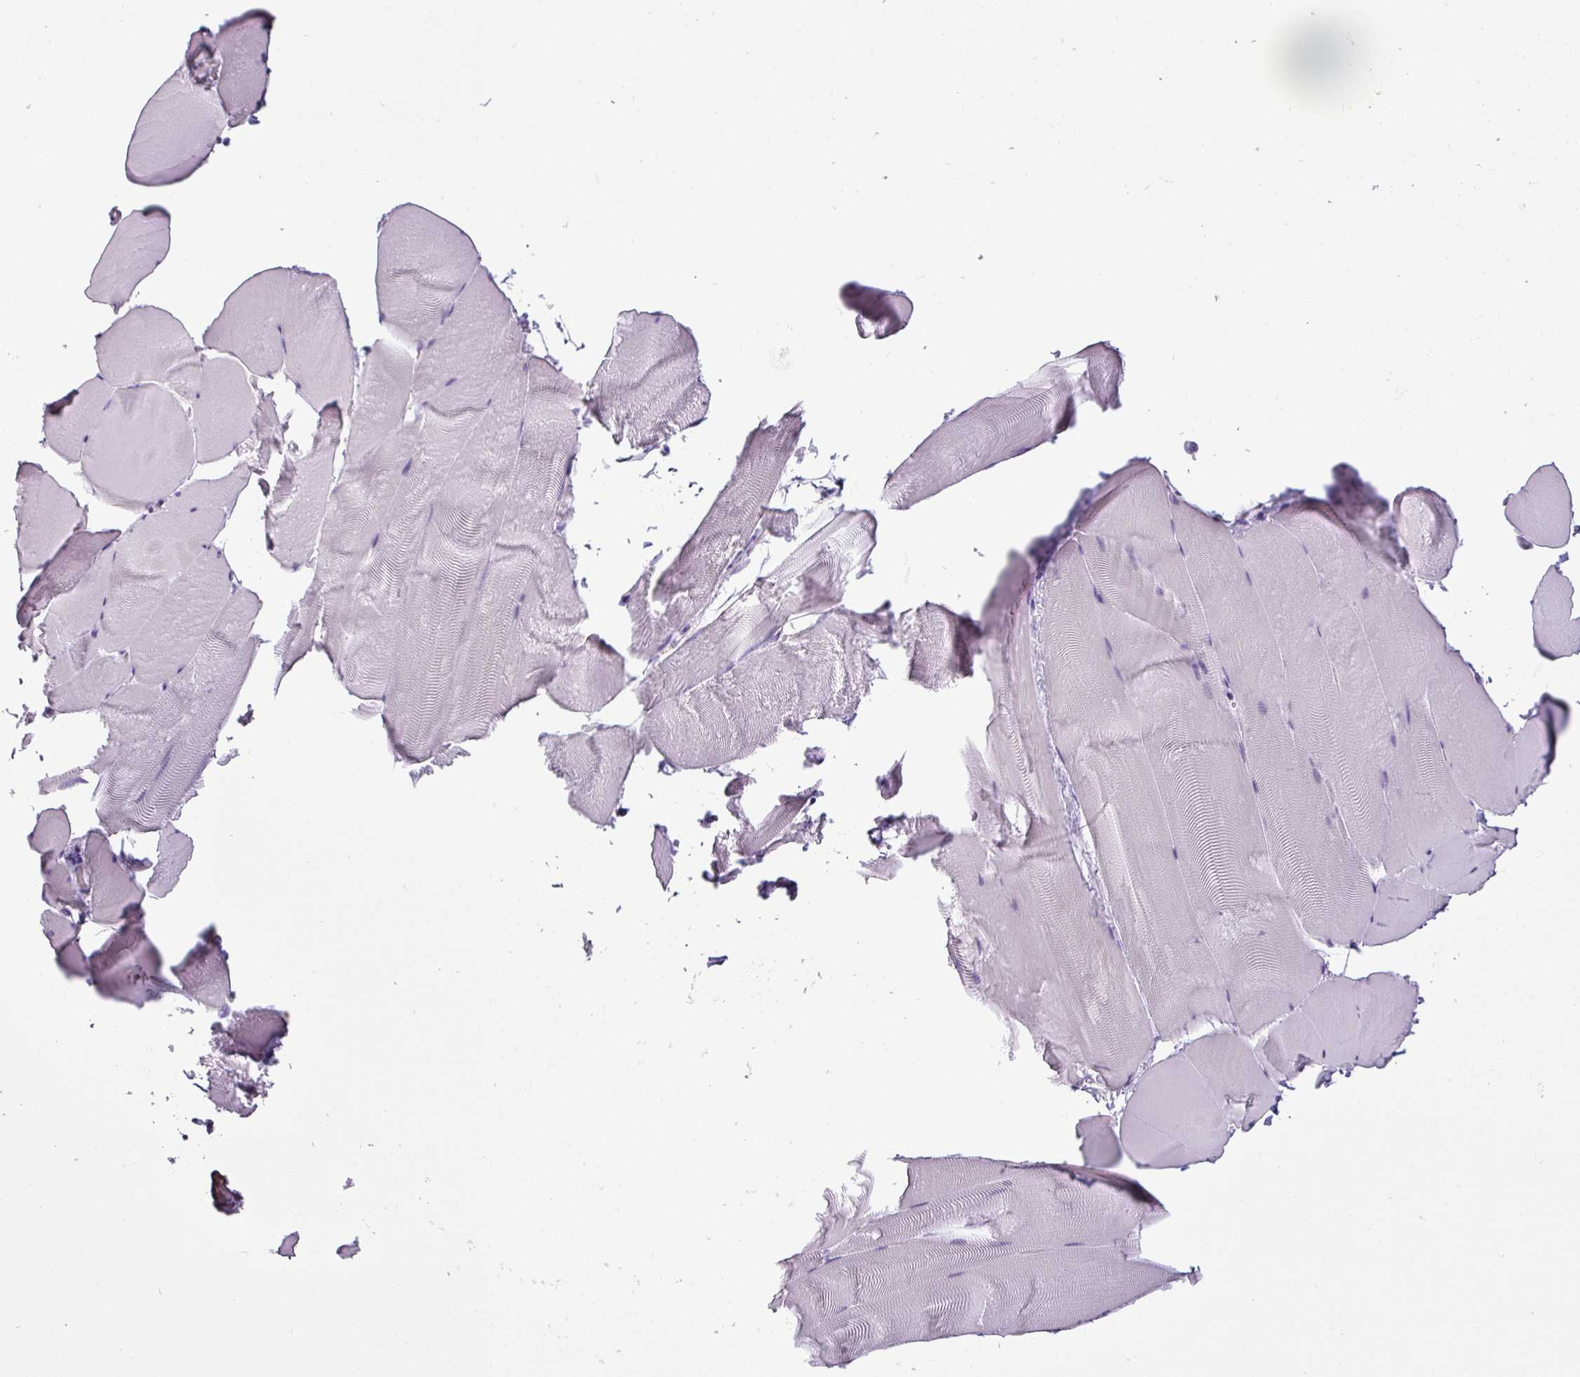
{"staining": {"intensity": "negative", "quantity": "none", "location": "none"}, "tissue": "skeletal muscle", "cell_type": "Myocytes", "image_type": "normal", "snomed": [{"axis": "morphology", "description": "Normal tissue, NOS"}, {"axis": "topography", "description": "Skeletal muscle"}], "caption": "The micrograph displays no staining of myocytes in unremarkable skeletal muscle. (Brightfield microscopy of DAB immunohistochemistry (IHC) at high magnification).", "gene": "CDH16", "patient": {"sex": "female", "age": 64}}